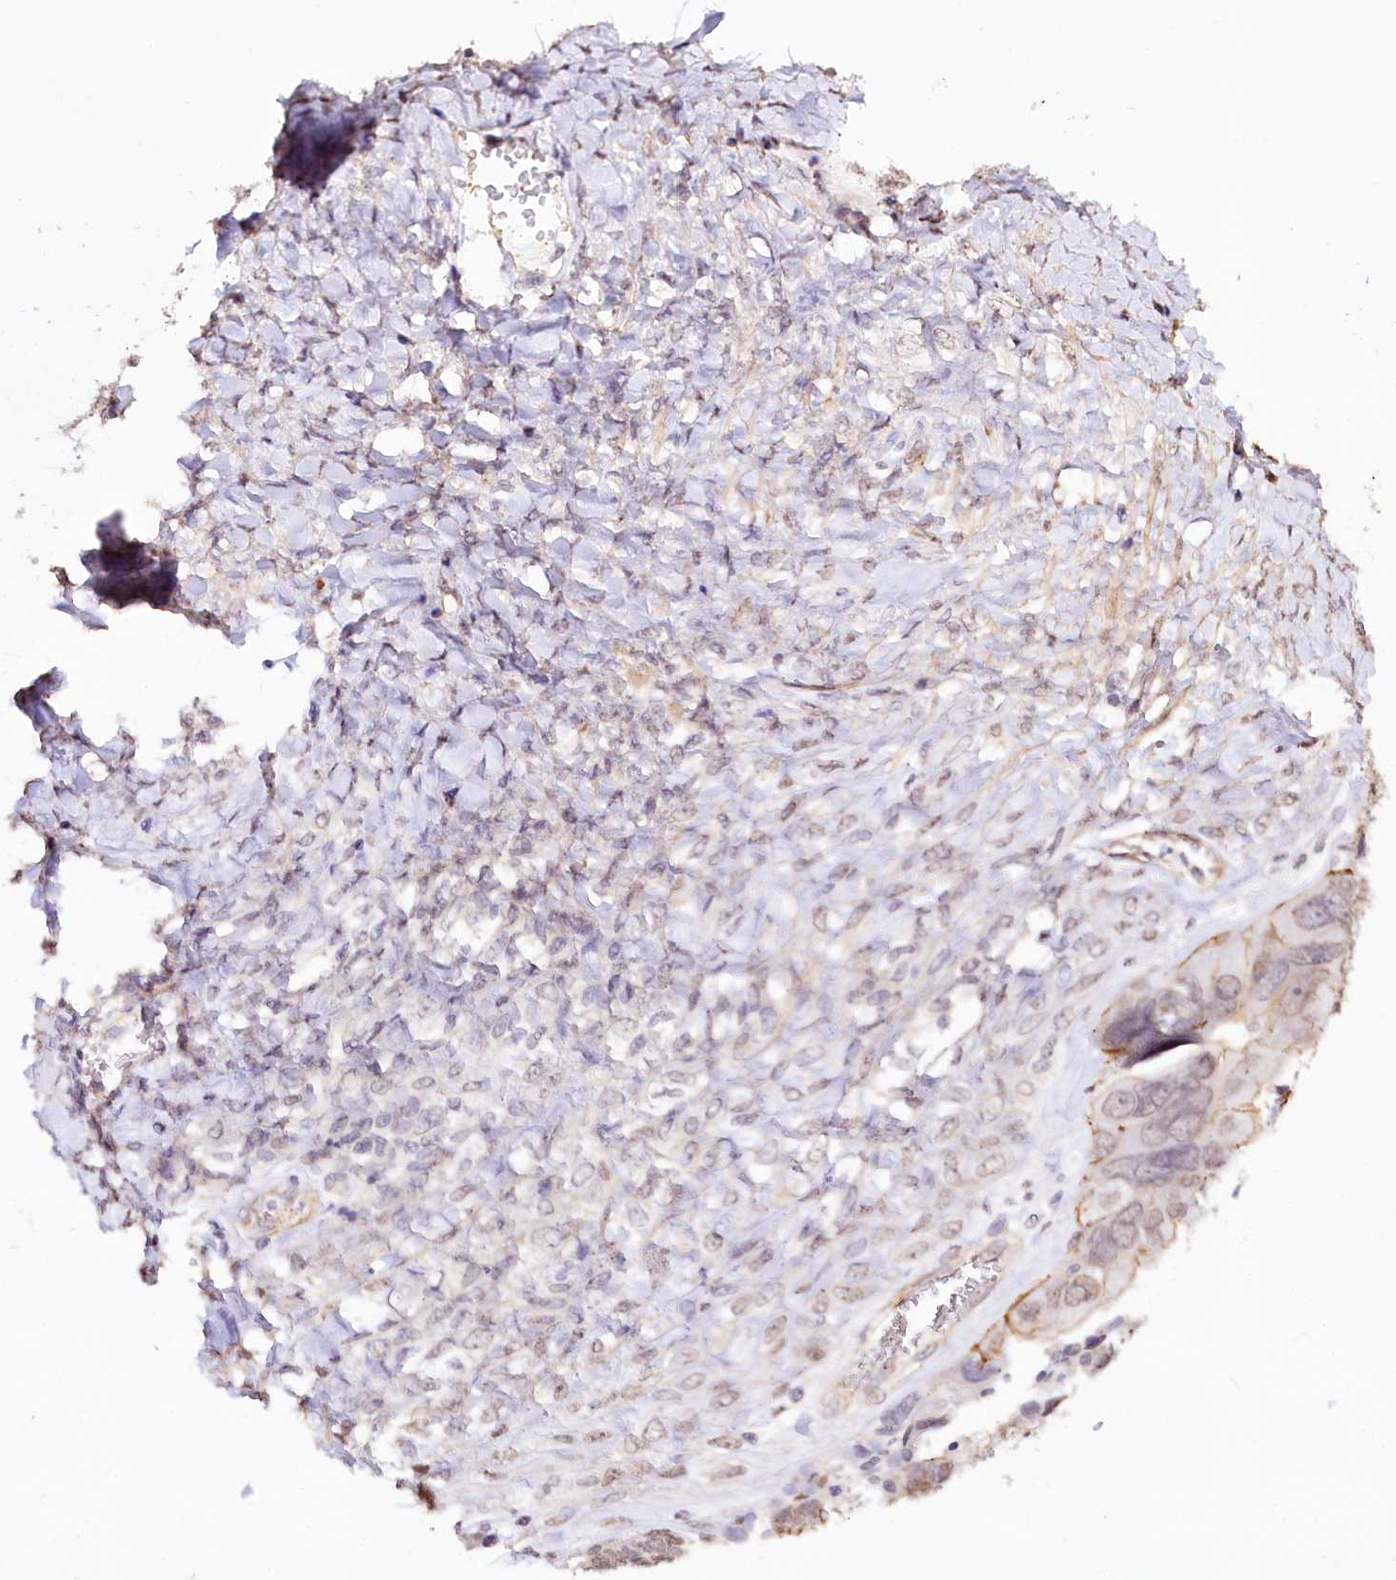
{"staining": {"intensity": "weak", "quantity": "<25%", "location": "cytoplasmic/membranous"}, "tissue": "ovarian cancer", "cell_type": "Tumor cells", "image_type": "cancer", "snomed": [{"axis": "morphology", "description": "Cystadenocarcinoma, serous, NOS"}, {"axis": "topography", "description": "Ovary"}], "caption": "There is no significant expression in tumor cells of ovarian cancer.", "gene": "ST7", "patient": {"sex": "female", "age": 79}}